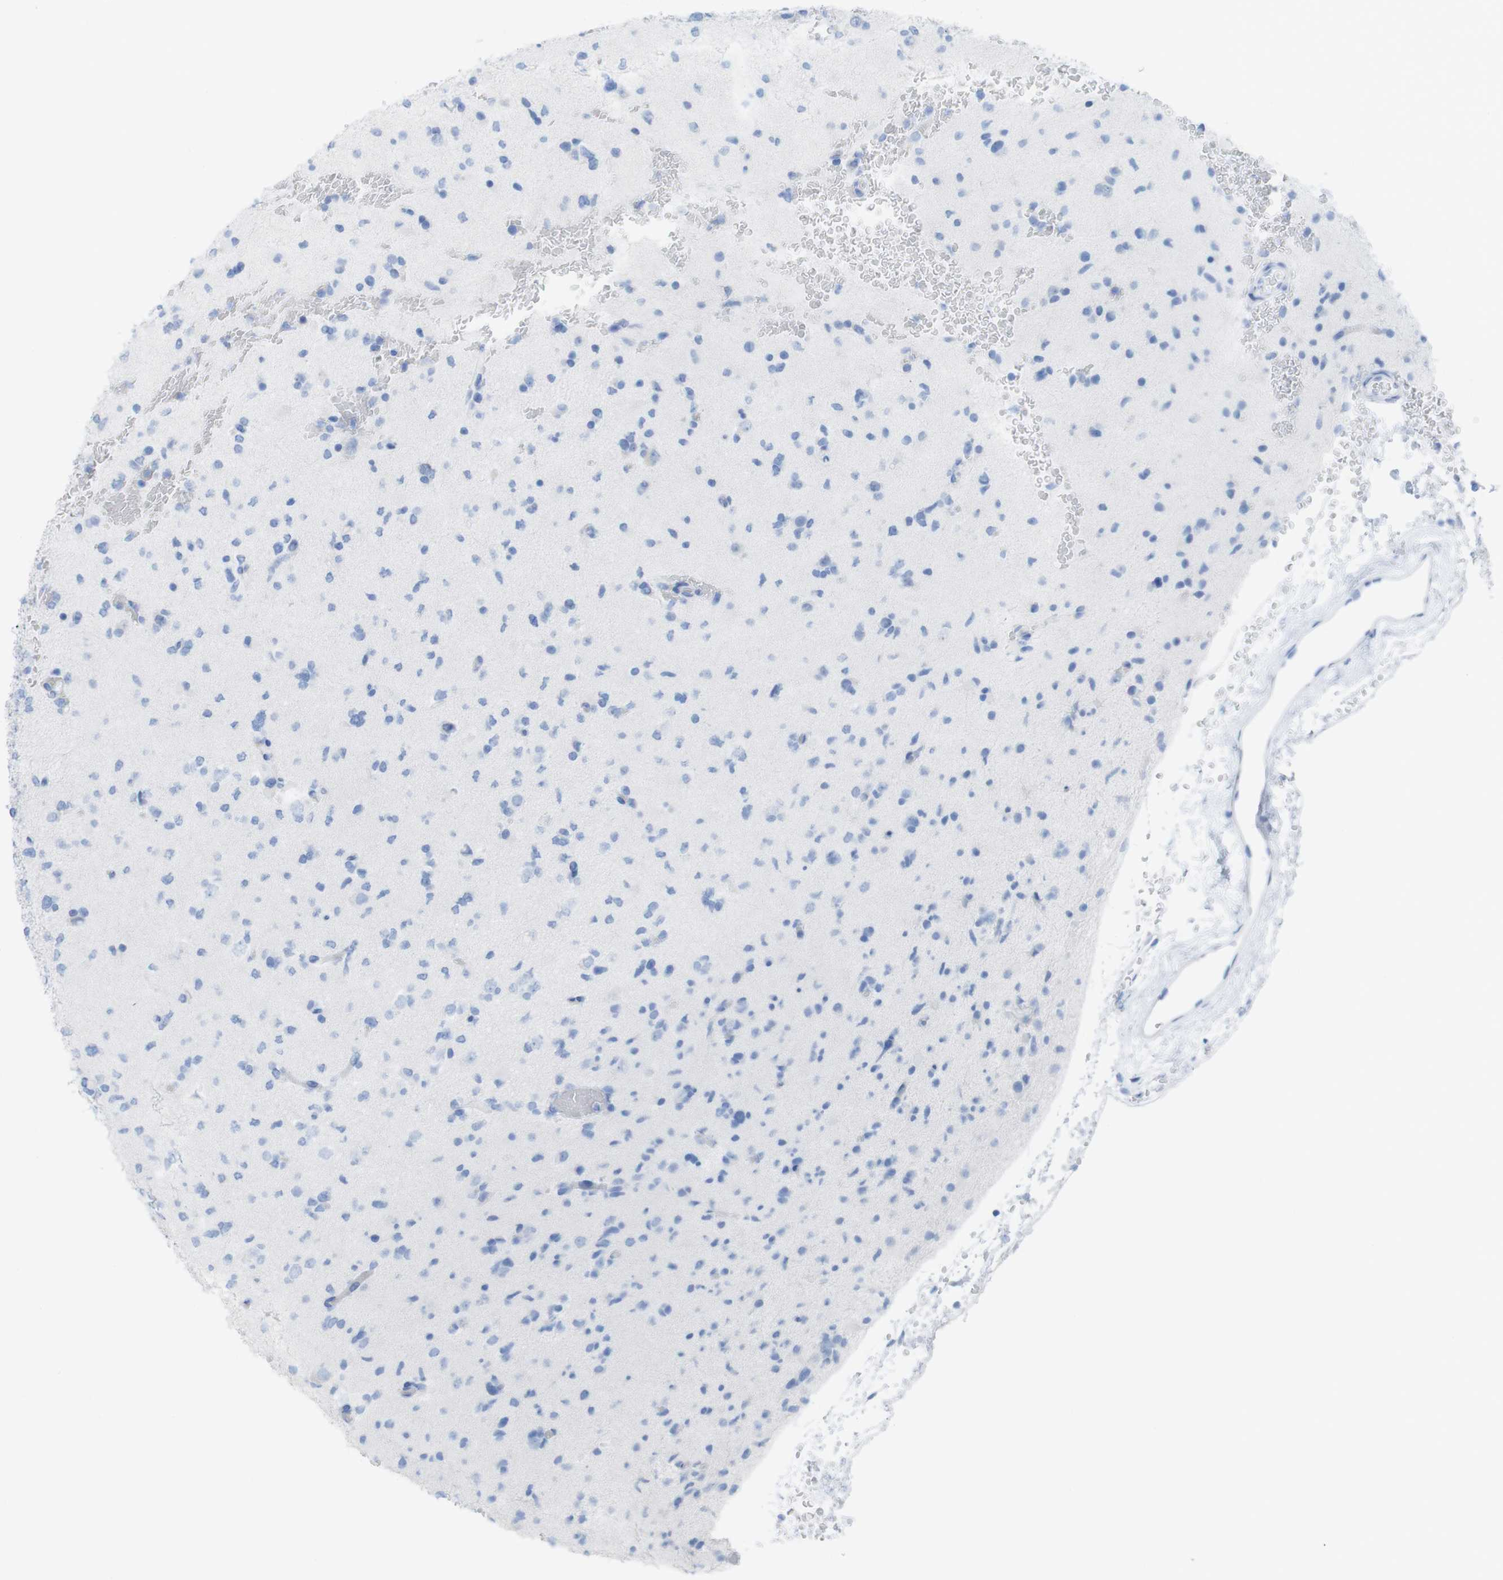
{"staining": {"intensity": "negative", "quantity": "none", "location": "none"}, "tissue": "glioma", "cell_type": "Tumor cells", "image_type": "cancer", "snomed": [{"axis": "morphology", "description": "Glioma, malignant, Low grade"}, {"axis": "topography", "description": "Brain"}], "caption": "A micrograph of glioma stained for a protein displays no brown staining in tumor cells.", "gene": "MYH7", "patient": {"sex": "female", "age": 22}}